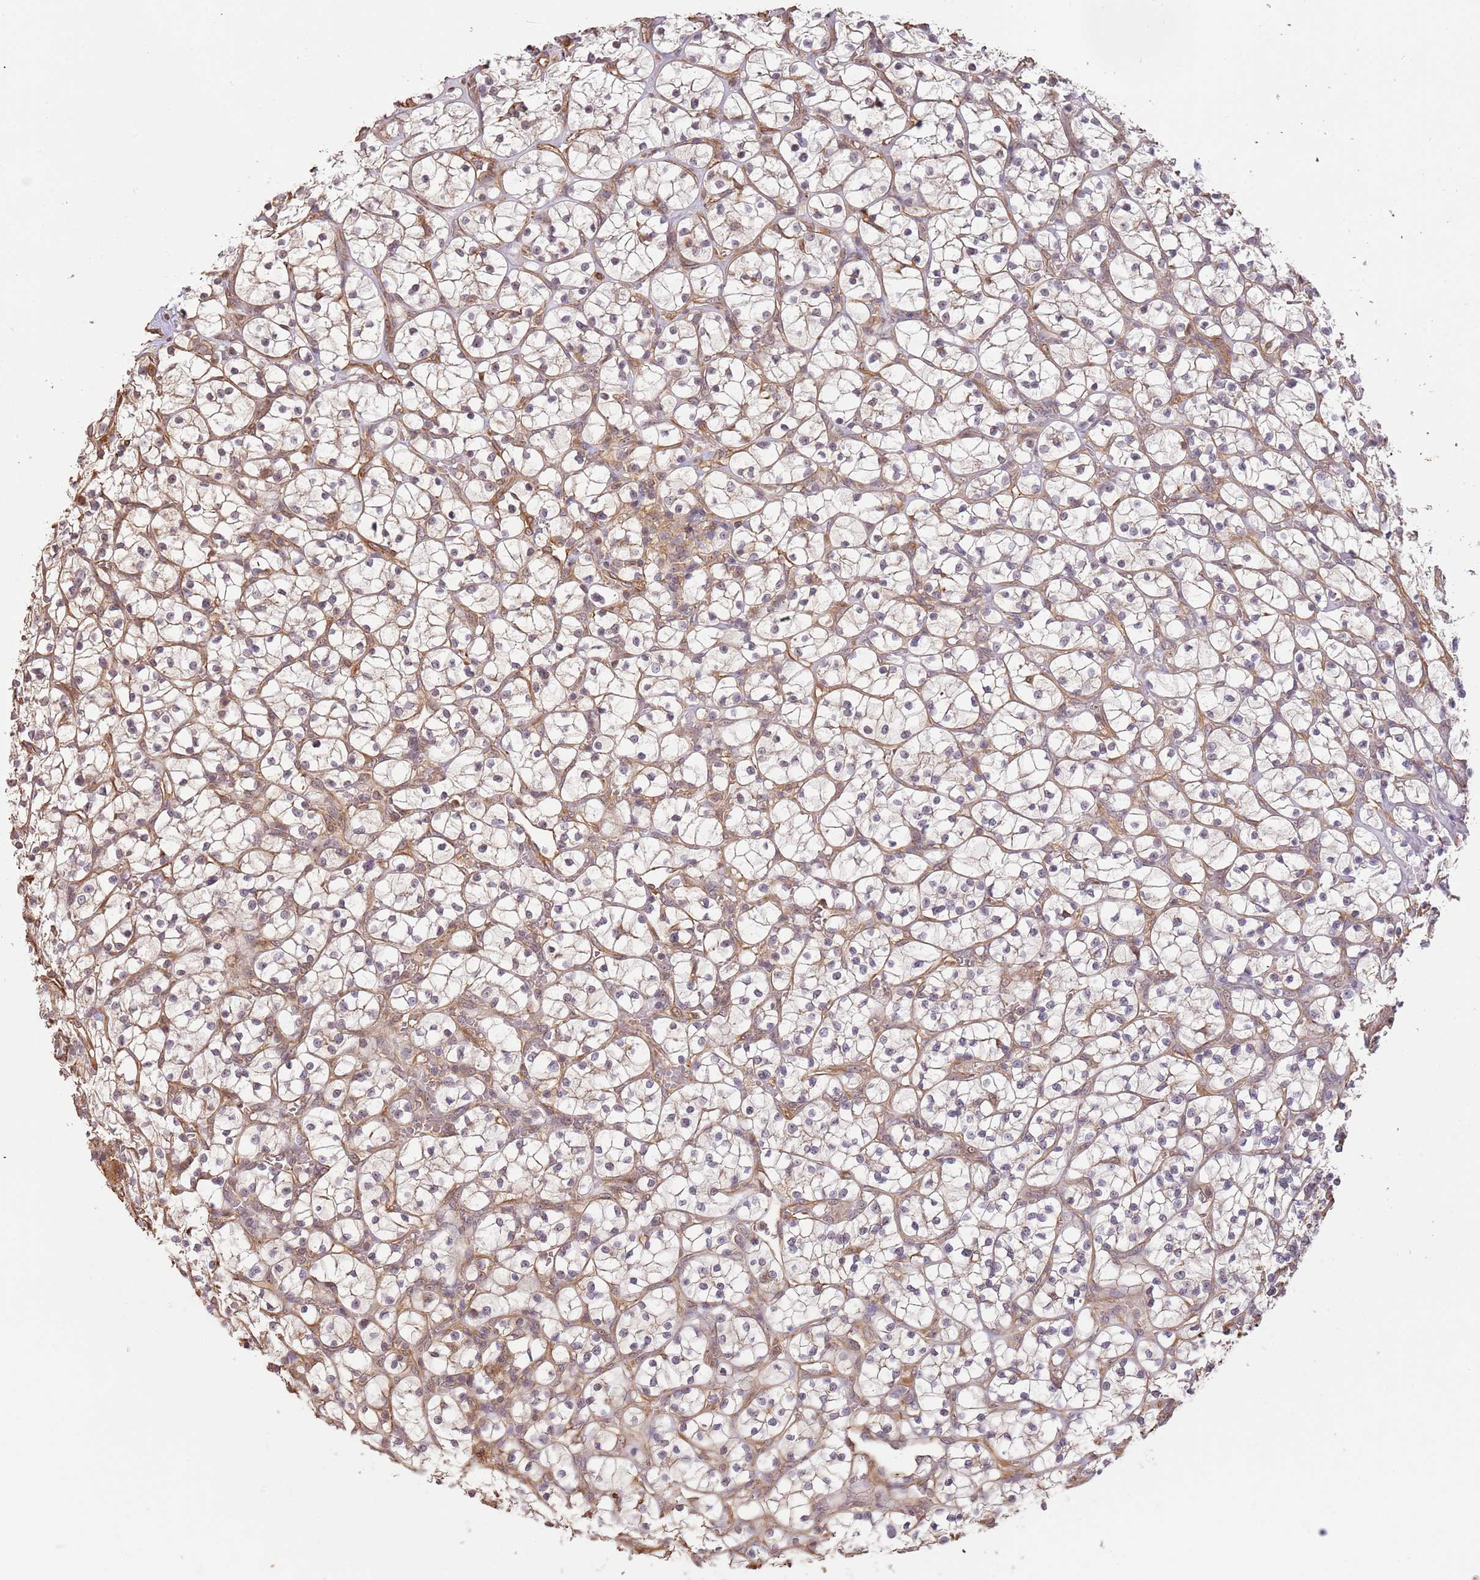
{"staining": {"intensity": "negative", "quantity": "none", "location": "none"}, "tissue": "renal cancer", "cell_type": "Tumor cells", "image_type": "cancer", "snomed": [{"axis": "morphology", "description": "Adenocarcinoma, NOS"}, {"axis": "topography", "description": "Kidney"}], "caption": "Immunohistochemistry image of neoplastic tissue: human renal adenocarcinoma stained with DAB (3,3'-diaminobenzidine) exhibits no significant protein positivity in tumor cells.", "gene": "SURF2", "patient": {"sex": "female", "age": 64}}